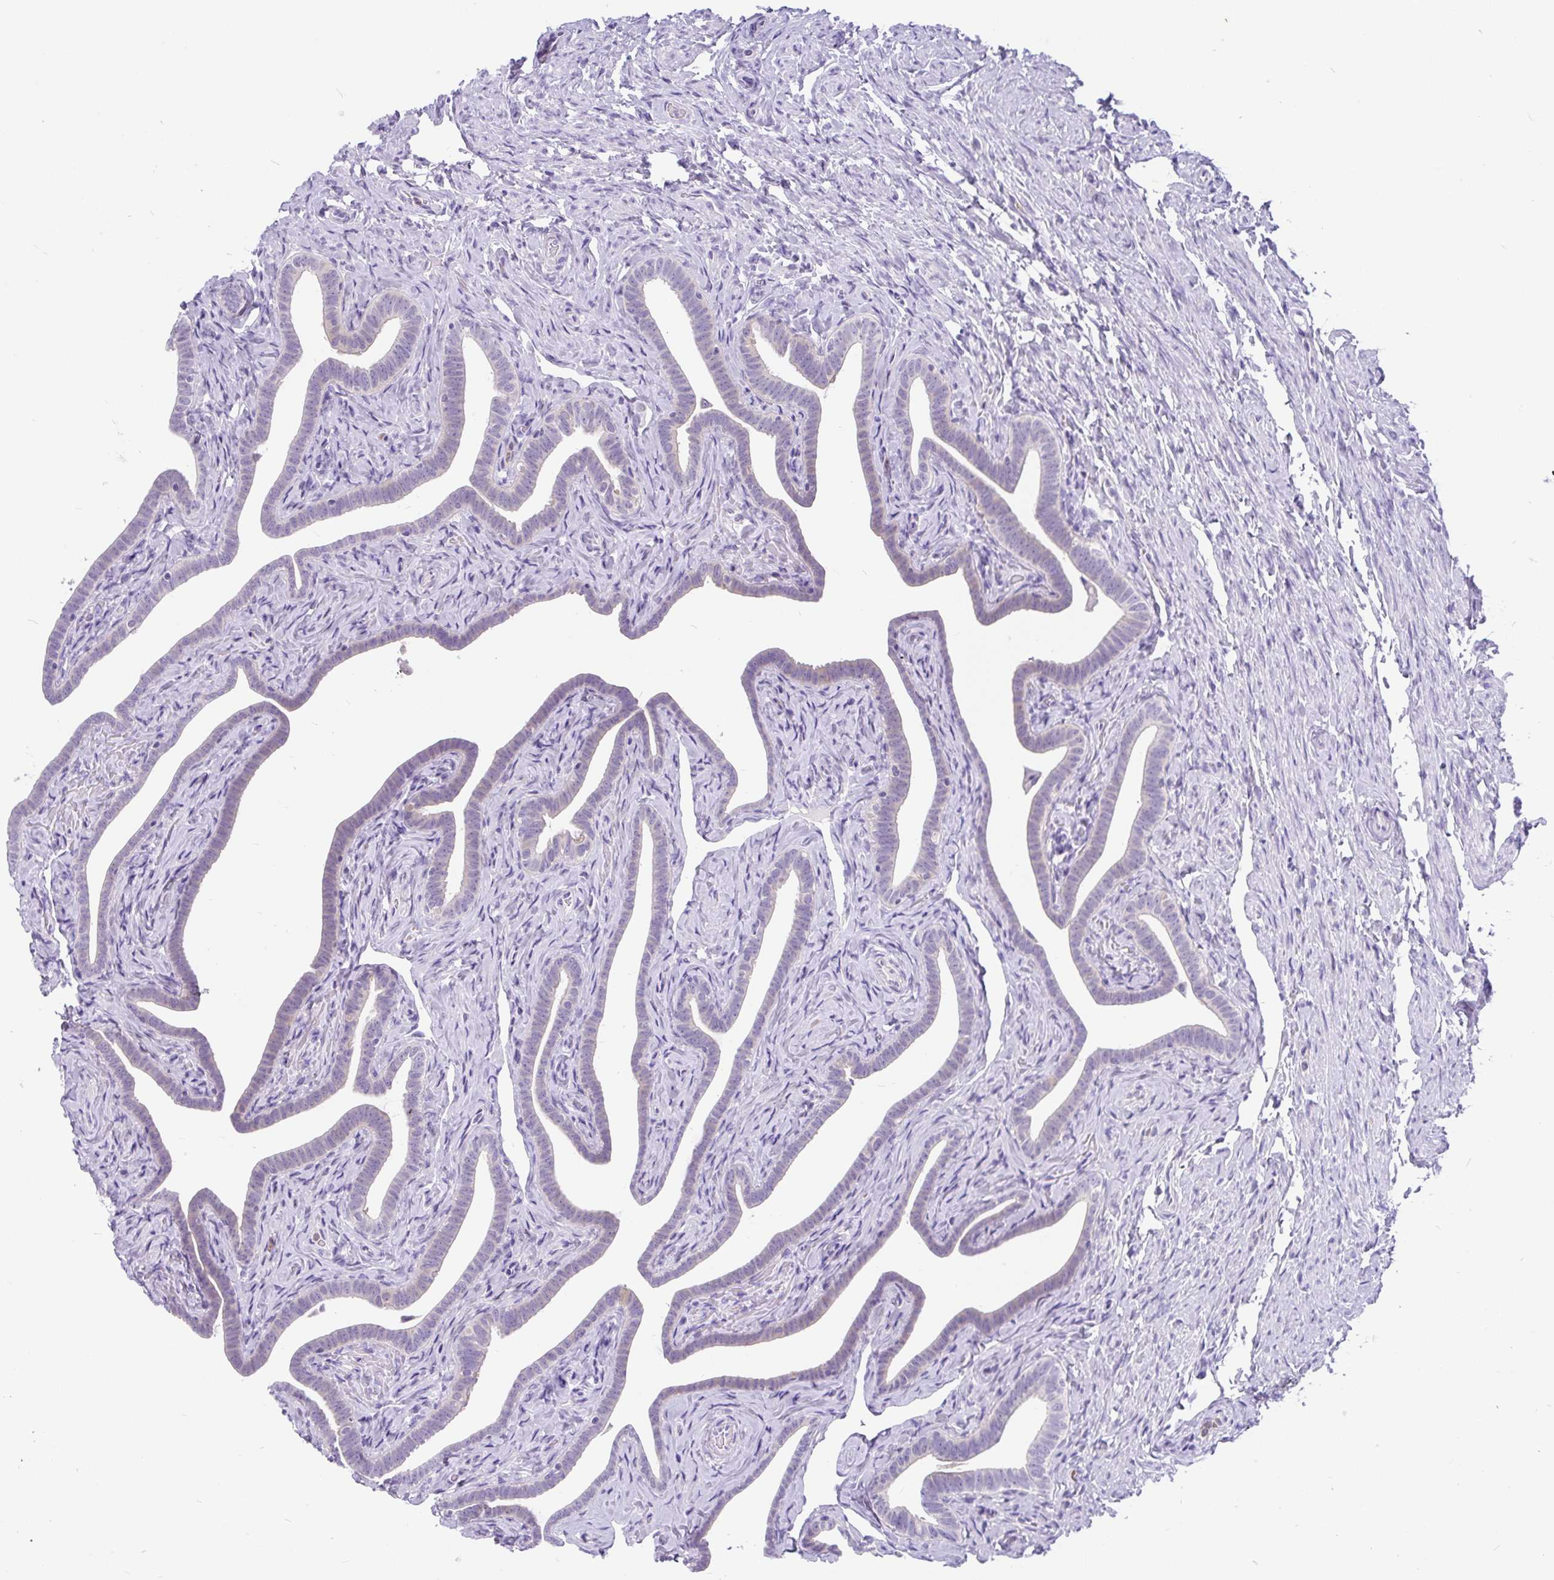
{"staining": {"intensity": "moderate", "quantity": "<25%", "location": "cytoplasmic/membranous"}, "tissue": "fallopian tube", "cell_type": "Glandular cells", "image_type": "normal", "snomed": [{"axis": "morphology", "description": "Normal tissue, NOS"}, {"axis": "topography", "description": "Fallopian tube"}], "caption": "Brown immunohistochemical staining in unremarkable fallopian tube shows moderate cytoplasmic/membranous positivity in approximately <25% of glandular cells.", "gene": "KIAA2013", "patient": {"sex": "female", "age": 69}}